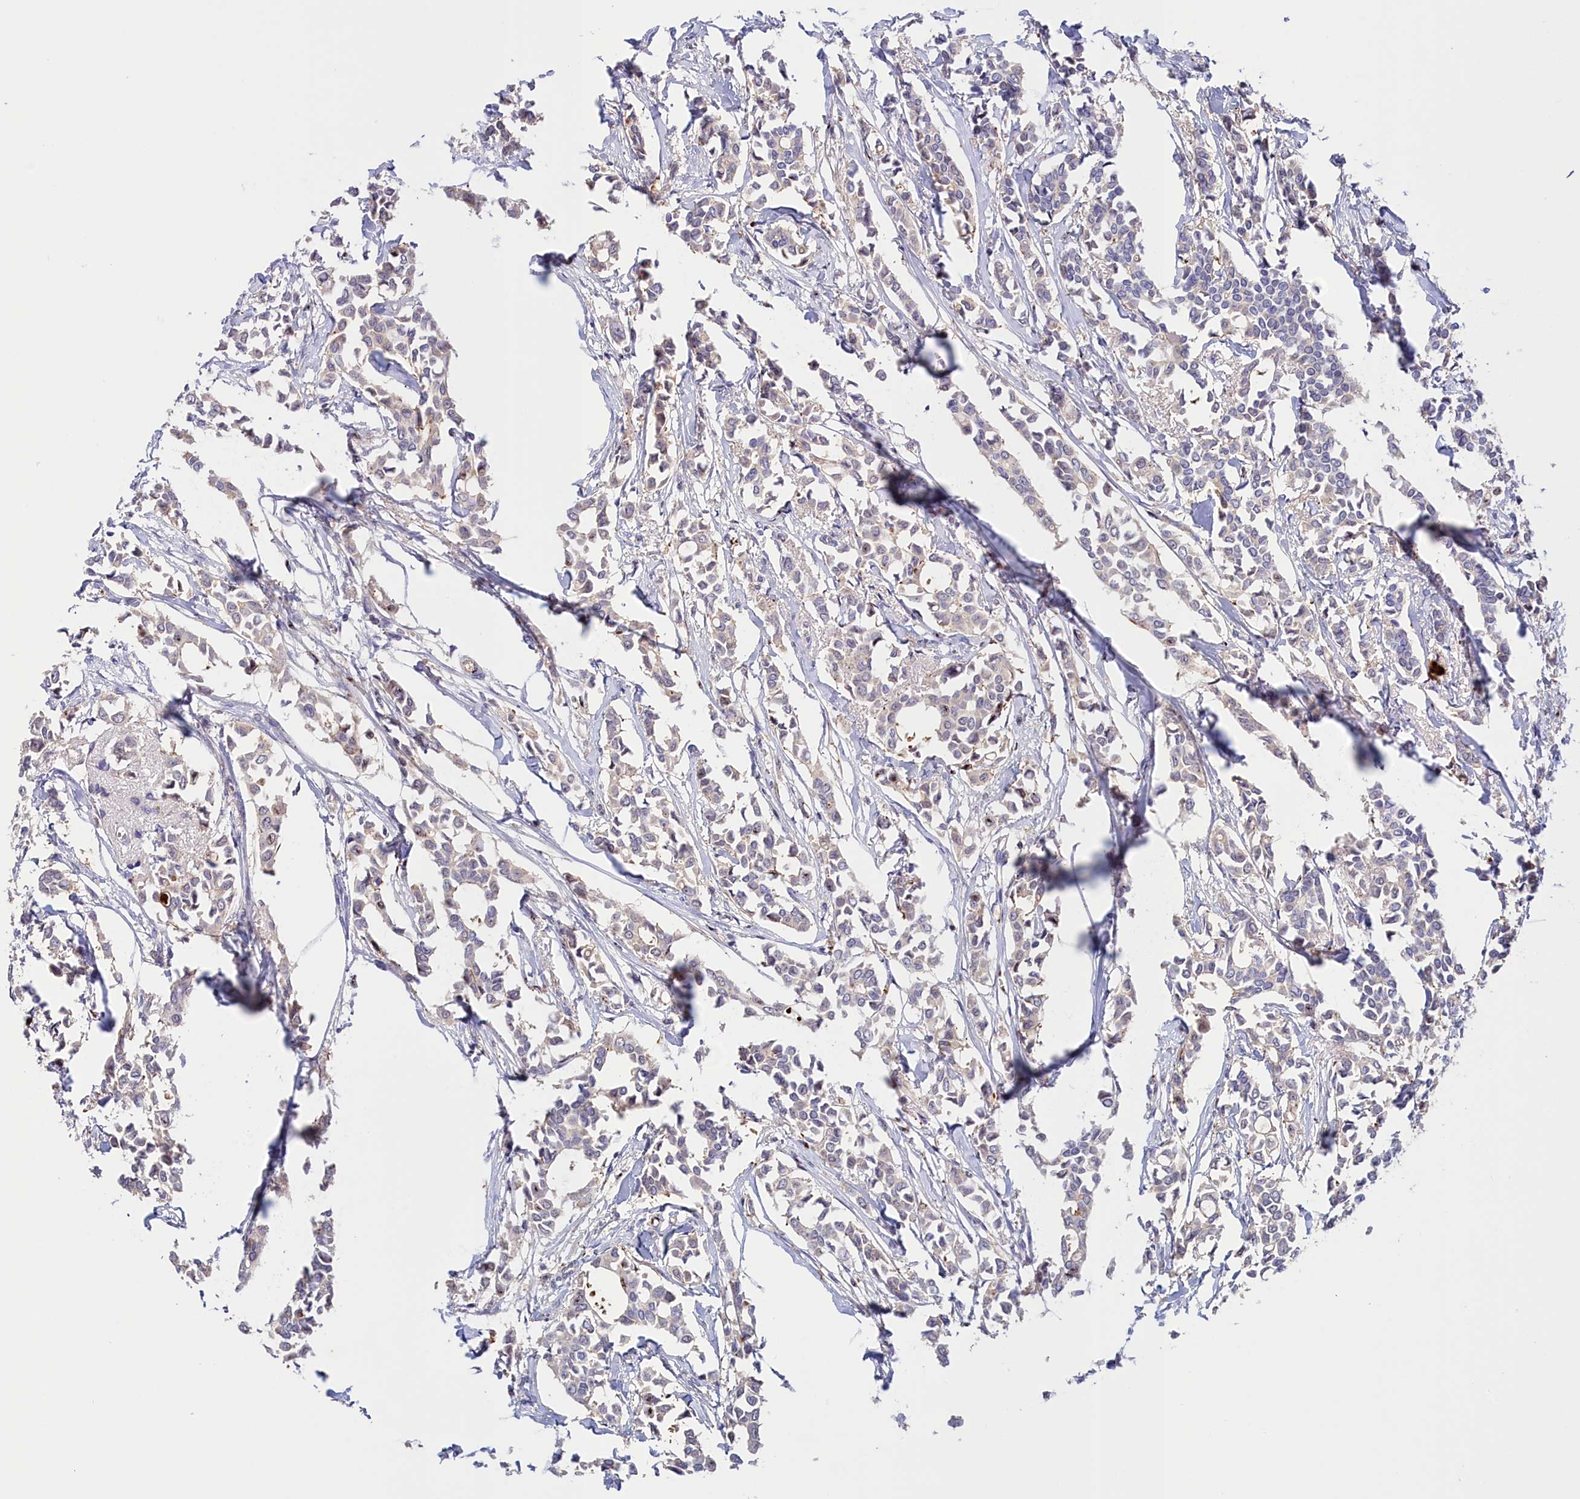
{"staining": {"intensity": "negative", "quantity": "none", "location": "none"}, "tissue": "breast cancer", "cell_type": "Tumor cells", "image_type": "cancer", "snomed": [{"axis": "morphology", "description": "Duct carcinoma"}, {"axis": "topography", "description": "Breast"}], "caption": "This is an immunohistochemistry image of human breast cancer (invasive ductal carcinoma). There is no expression in tumor cells.", "gene": "NEURL4", "patient": {"sex": "female", "age": 41}}